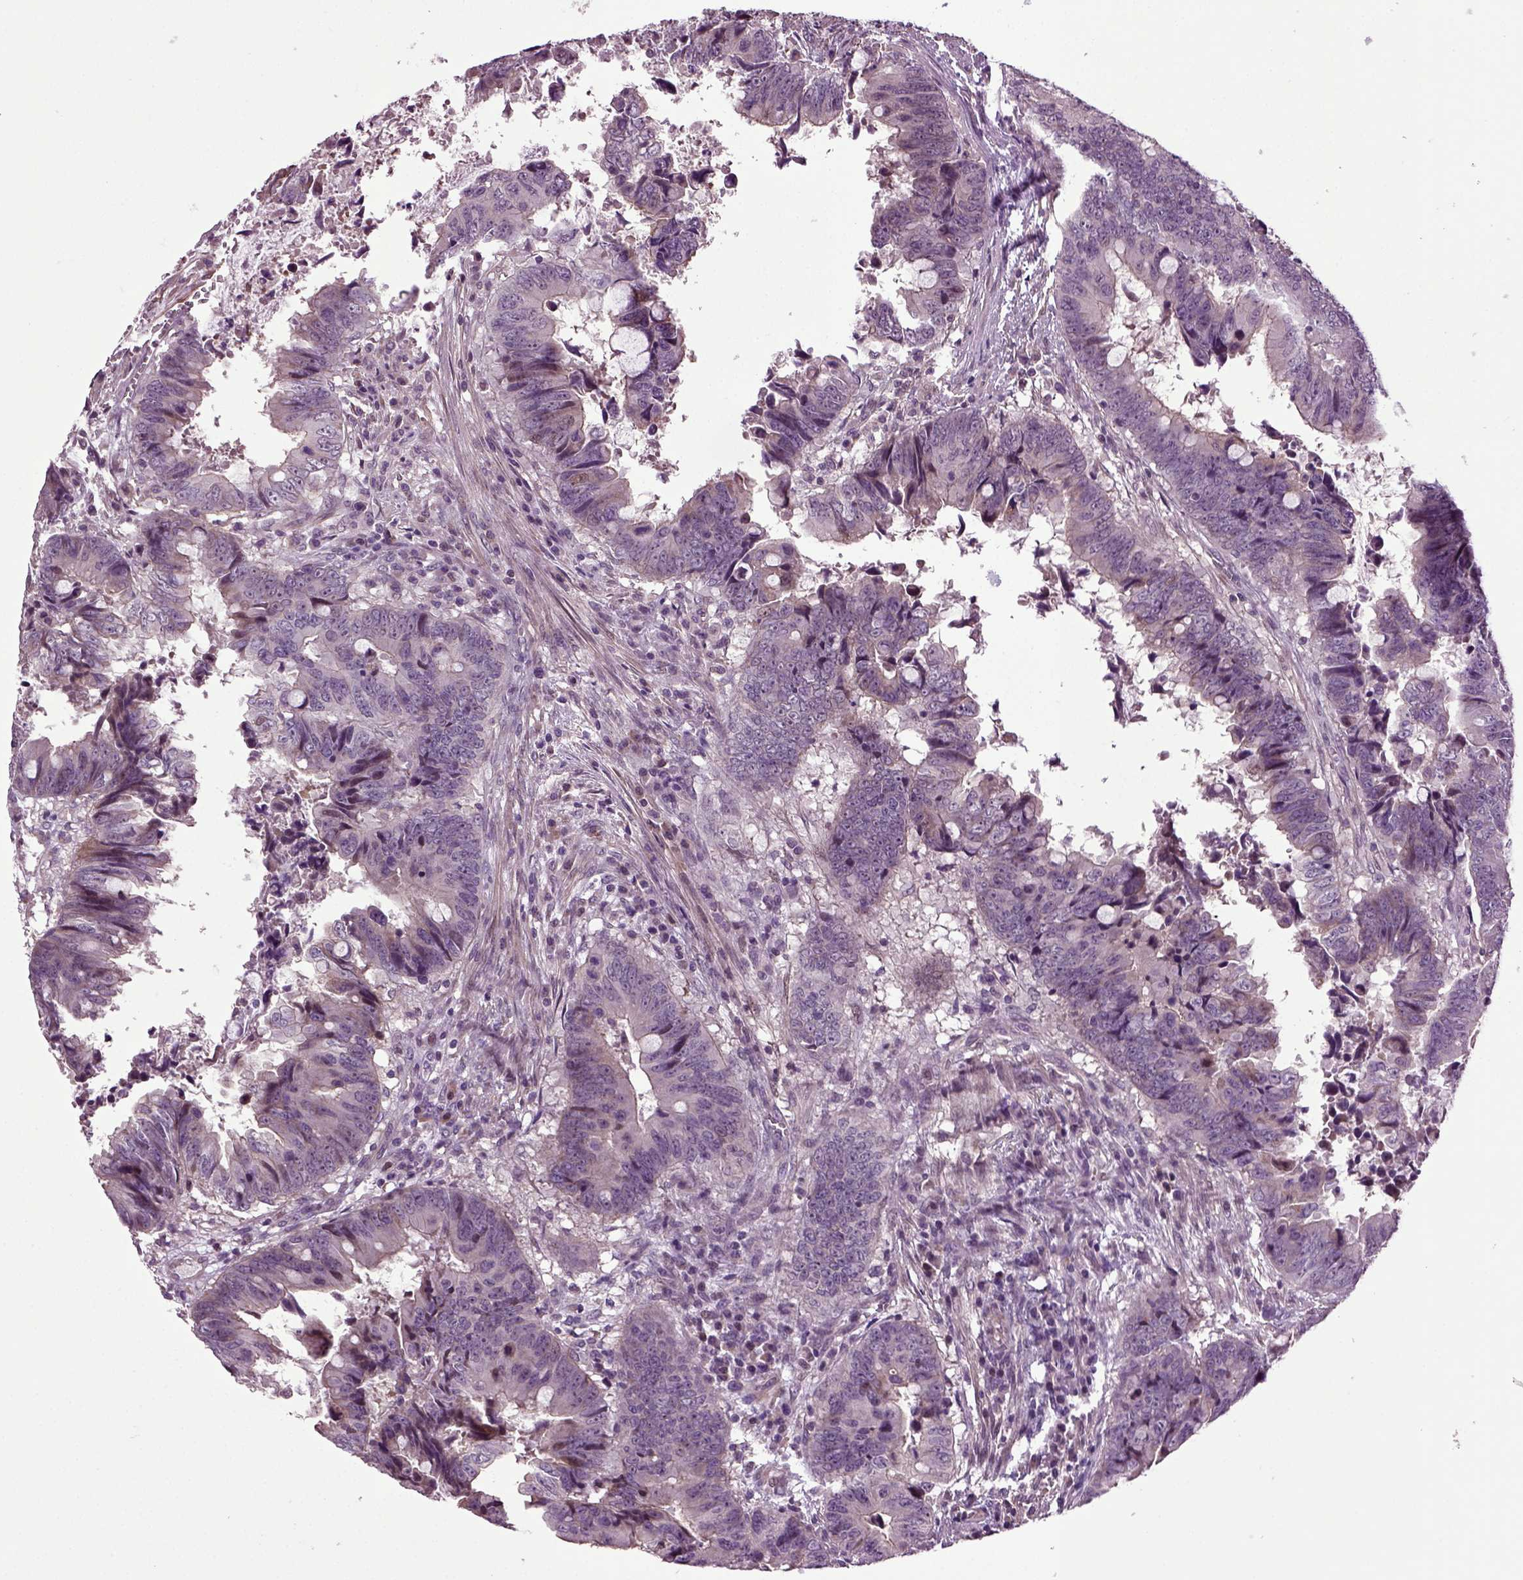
{"staining": {"intensity": "moderate", "quantity": "<25%", "location": "cytoplasmic/membranous"}, "tissue": "colorectal cancer", "cell_type": "Tumor cells", "image_type": "cancer", "snomed": [{"axis": "morphology", "description": "Adenocarcinoma, NOS"}, {"axis": "topography", "description": "Colon"}], "caption": "The photomicrograph reveals staining of colorectal cancer, revealing moderate cytoplasmic/membranous protein positivity (brown color) within tumor cells. (Brightfield microscopy of DAB IHC at high magnification).", "gene": "HAGHL", "patient": {"sex": "female", "age": 82}}